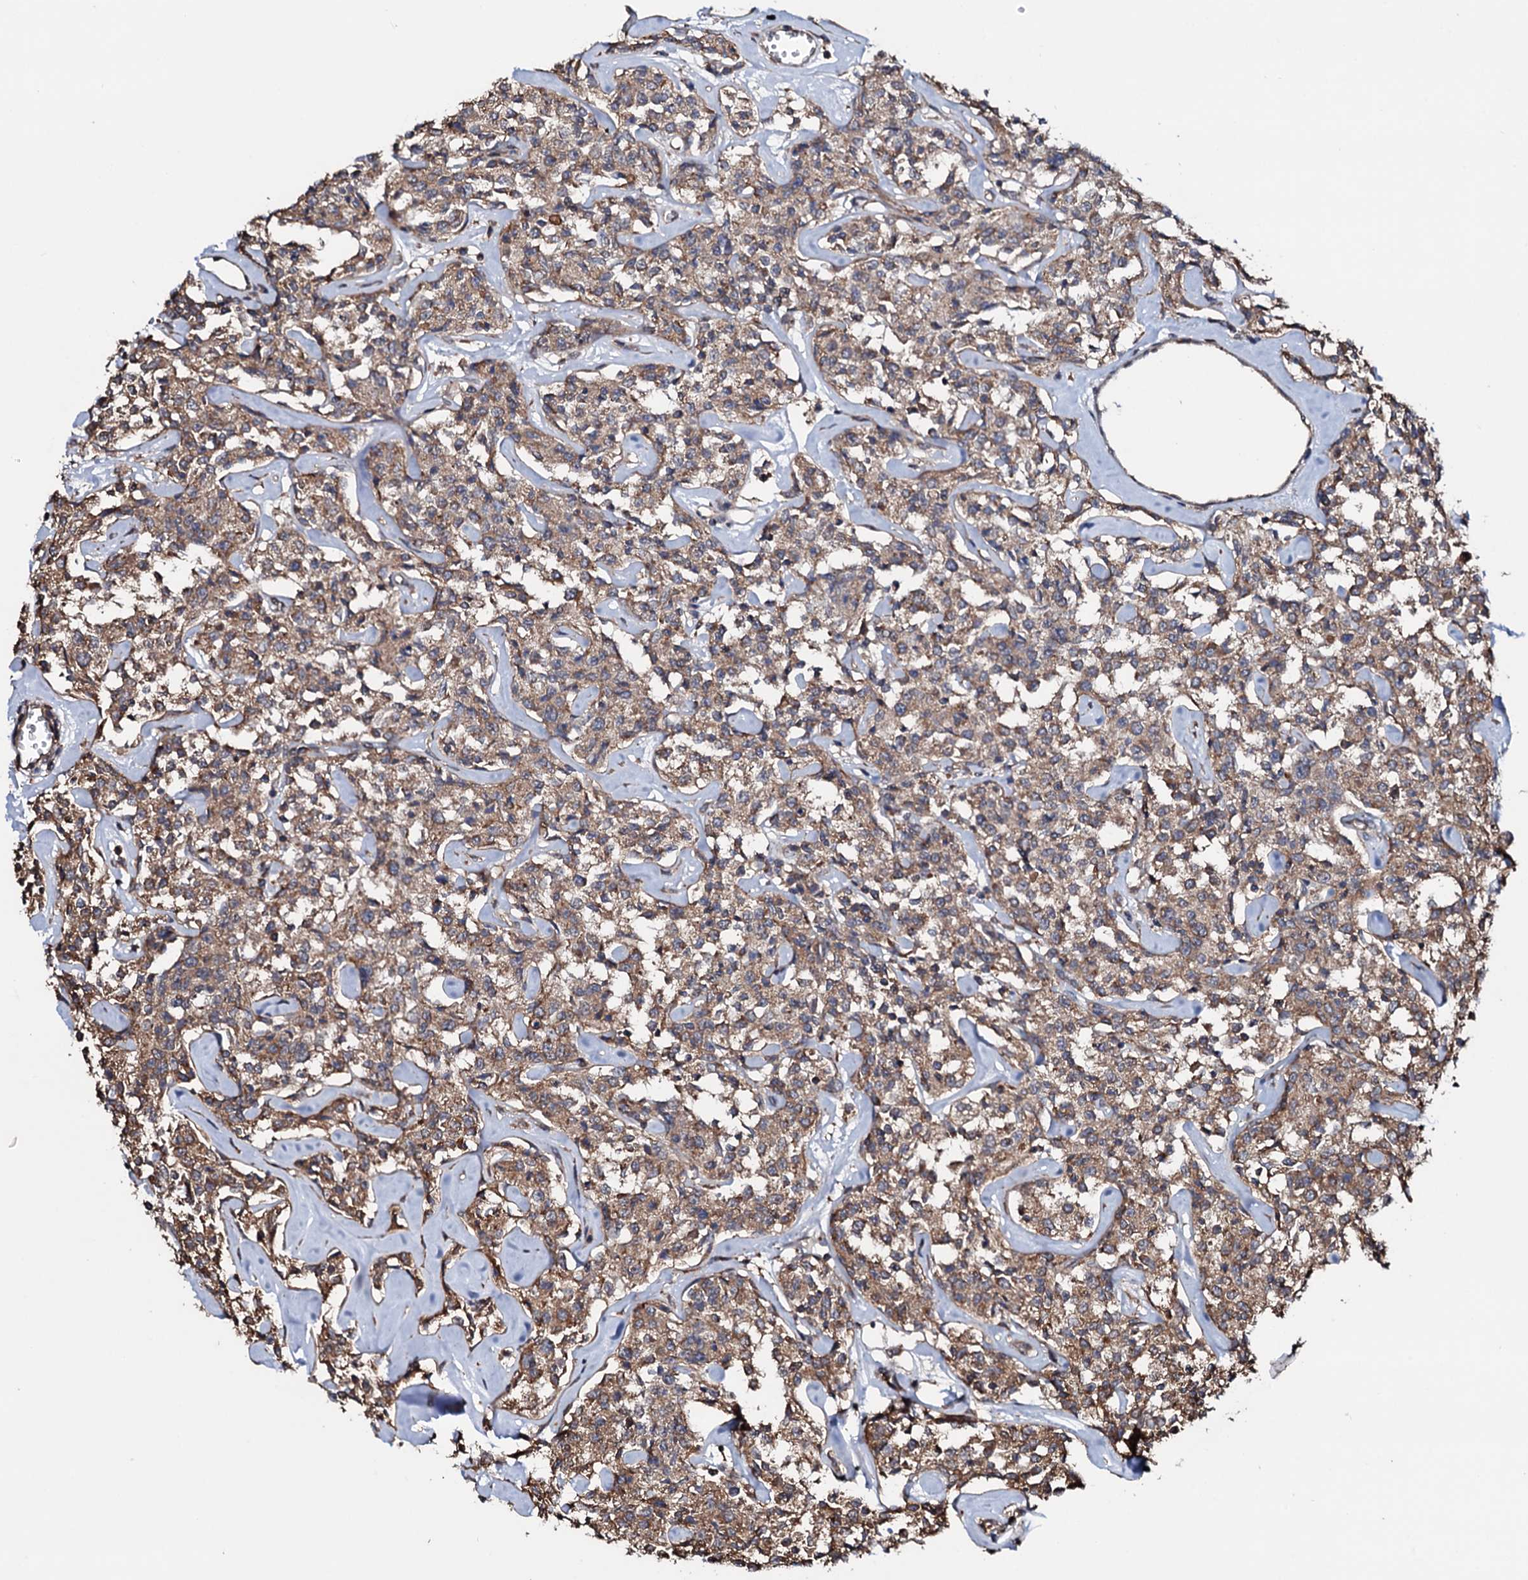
{"staining": {"intensity": "weak", "quantity": ">75%", "location": "cytoplasmic/membranous"}, "tissue": "lymphoma", "cell_type": "Tumor cells", "image_type": "cancer", "snomed": [{"axis": "morphology", "description": "Malignant lymphoma, non-Hodgkin's type, Low grade"}, {"axis": "topography", "description": "Small intestine"}], "caption": "Human low-grade malignant lymphoma, non-Hodgkin's type stained with a brown dye demonstrates weak cytoplasmic/membranous positive expression in approximately >75% of tumor cells.", "gene": "COG6", "patient": {"sex": "female", "age": 59}}